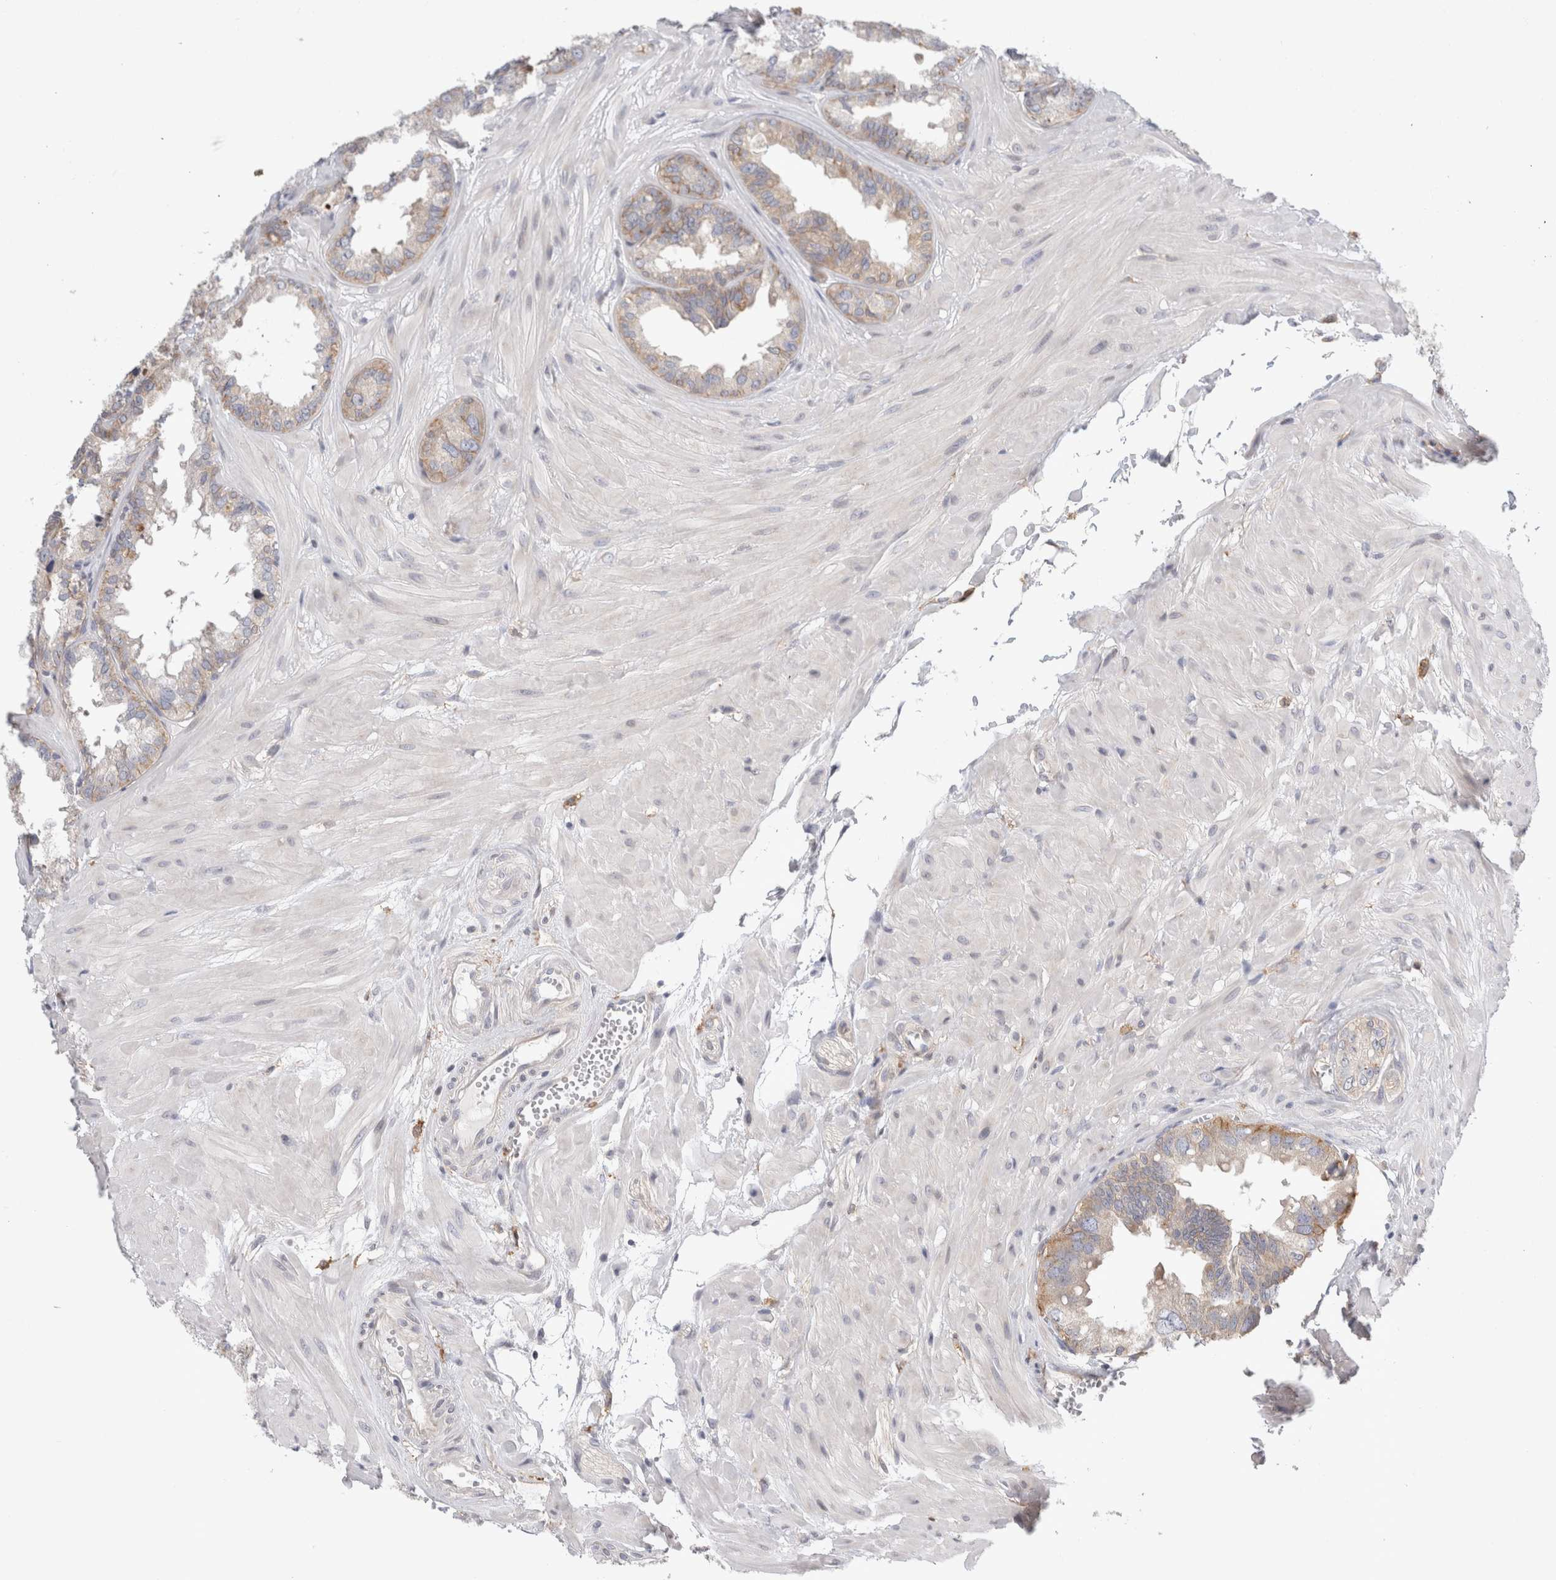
{"staining": {"intensity": "weak", "quantity": "<25%", "location": "cytoplasmic/membranous"}, "tissue": "seminal vesicle", "cell_type": "Glandular cells", "image_type": "normal", "snomed": [{"axis": "morphology", "description": "Normal tissue, NOS"}, {"axis": "topography", "description": "Prostate"}, {"axis": "topography", "description": "Seminal veicle"}], "caption": "This is an immunohistochemistry (IHC) micrograph of unremarkable seminal vesicle. There is no positivity in glandular cells.", "gene": "CDCA7L", "patient": {"sex": "male", "age": 51}}